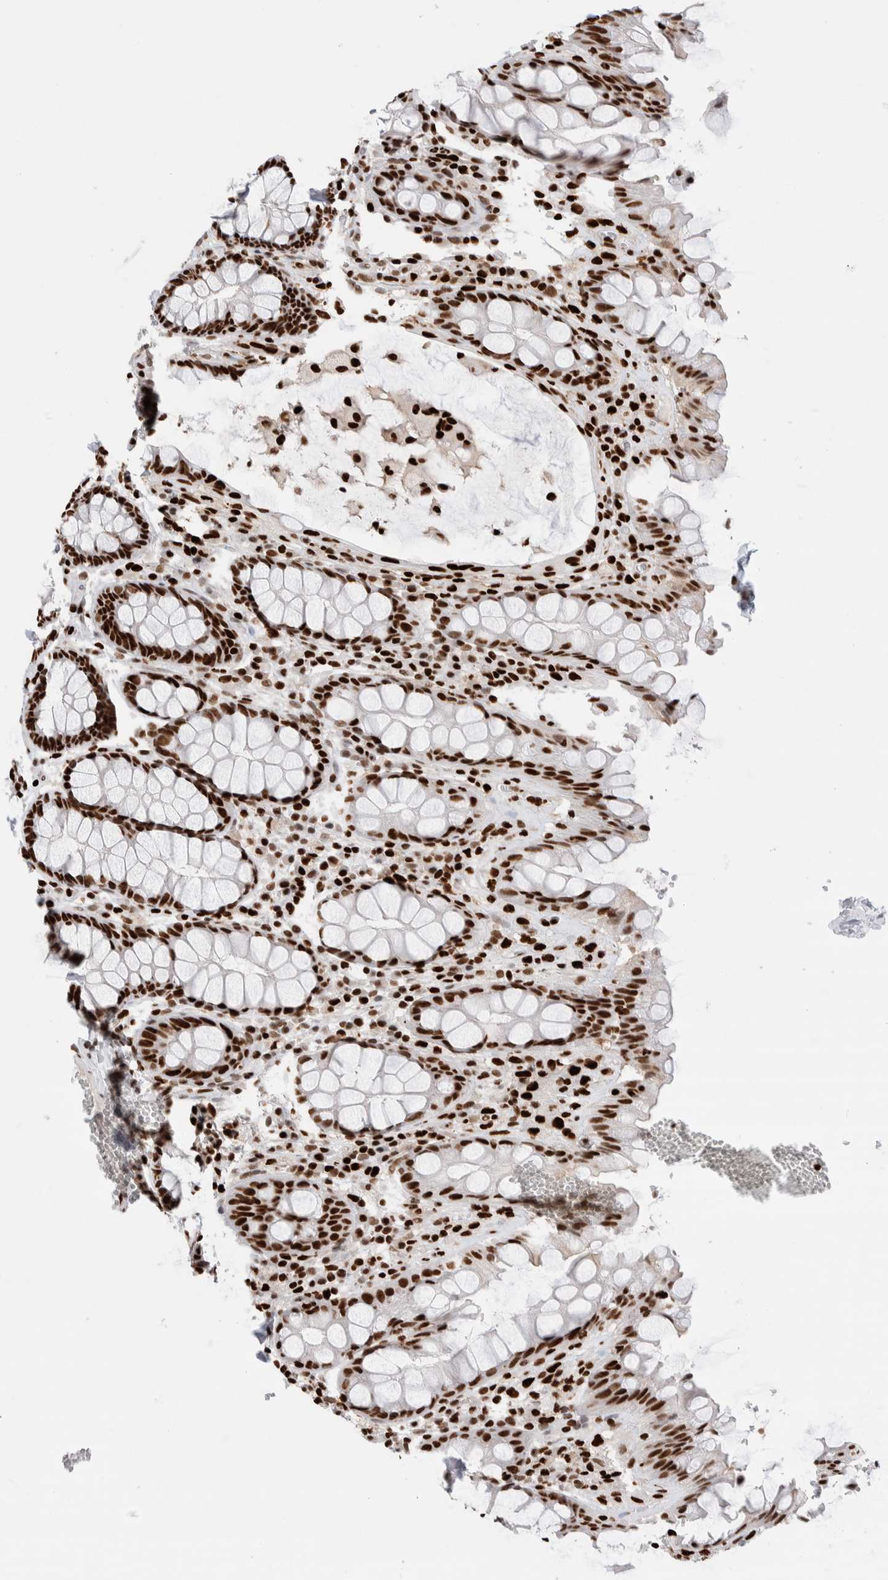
{"staining": {"intensity": "strong", "quantity": ">75%", "location": "nuclear"}, "tissue": "rectum", "cell_type": "Glandular cells", "image_type": "normal", "snomed": [{"axis": "morphology", "description": "Normal tissue, NOS"}, {"axis": "topography", "description": "Rectum"}], "caption": "This image displays immunohistochemistry staining of normal rectum, with high strong nuclear staining in approximately >75% of glandular cells.", "gene": "C17orf49", "patient": {"sex": "male", "age": 64}}